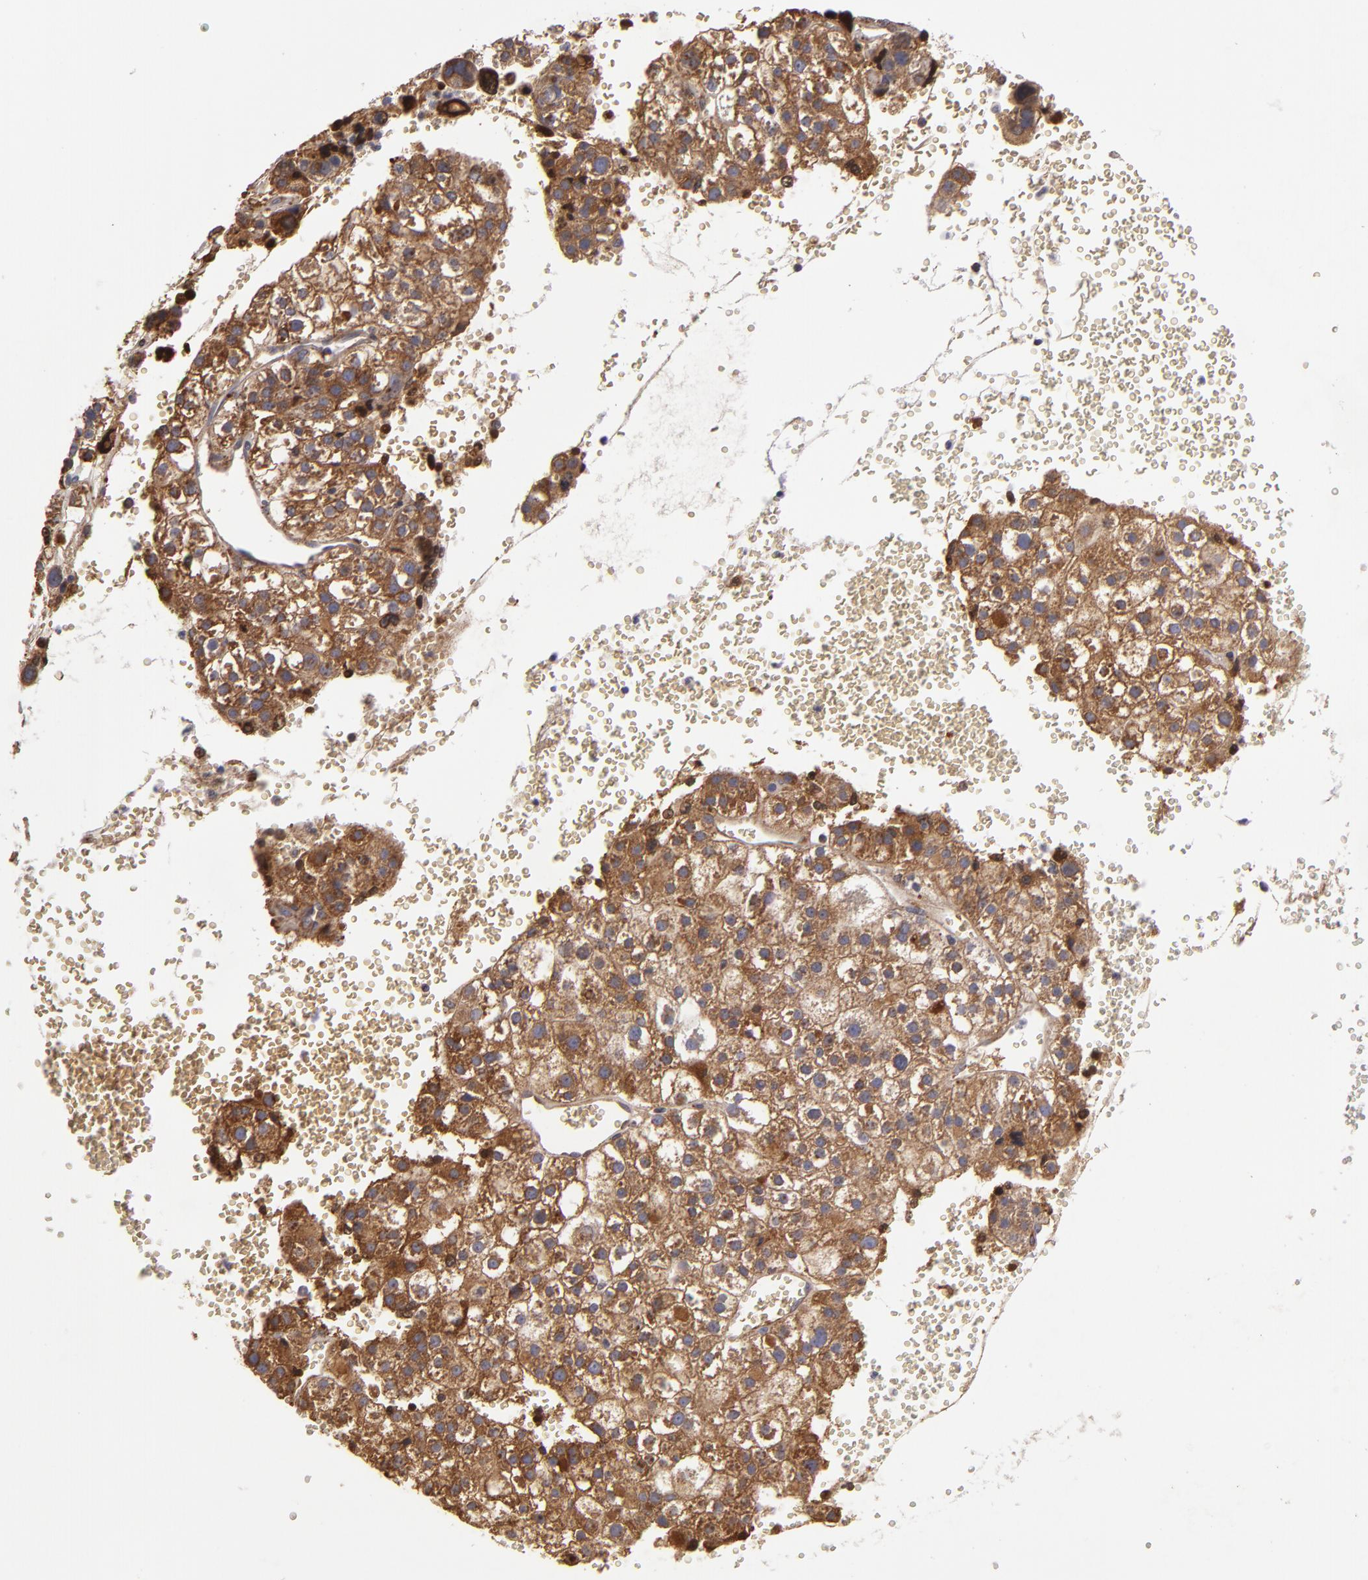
{"staining": {"intensity": "strong", "quantity": ">75%", "location": "cytoplasmic/membranous"}, "tissue": "liver cancer", "cell_type": "Tumor cells", "image_type": "cancer", "snomed": [{"axis": "morphology", "description": "Carcinoma, Hepatocellular, NOS"}, {"axis": "topography", "description": "Liver"}], "caption": "This is a micrograph of IHC staining of liver cancer (hepatocellular carcinoma), which shows strong staining in the cytoplasmic/membranous of tumor cells.", "gene": "CFB", "patient": {"sex": "female", "age": 85}}